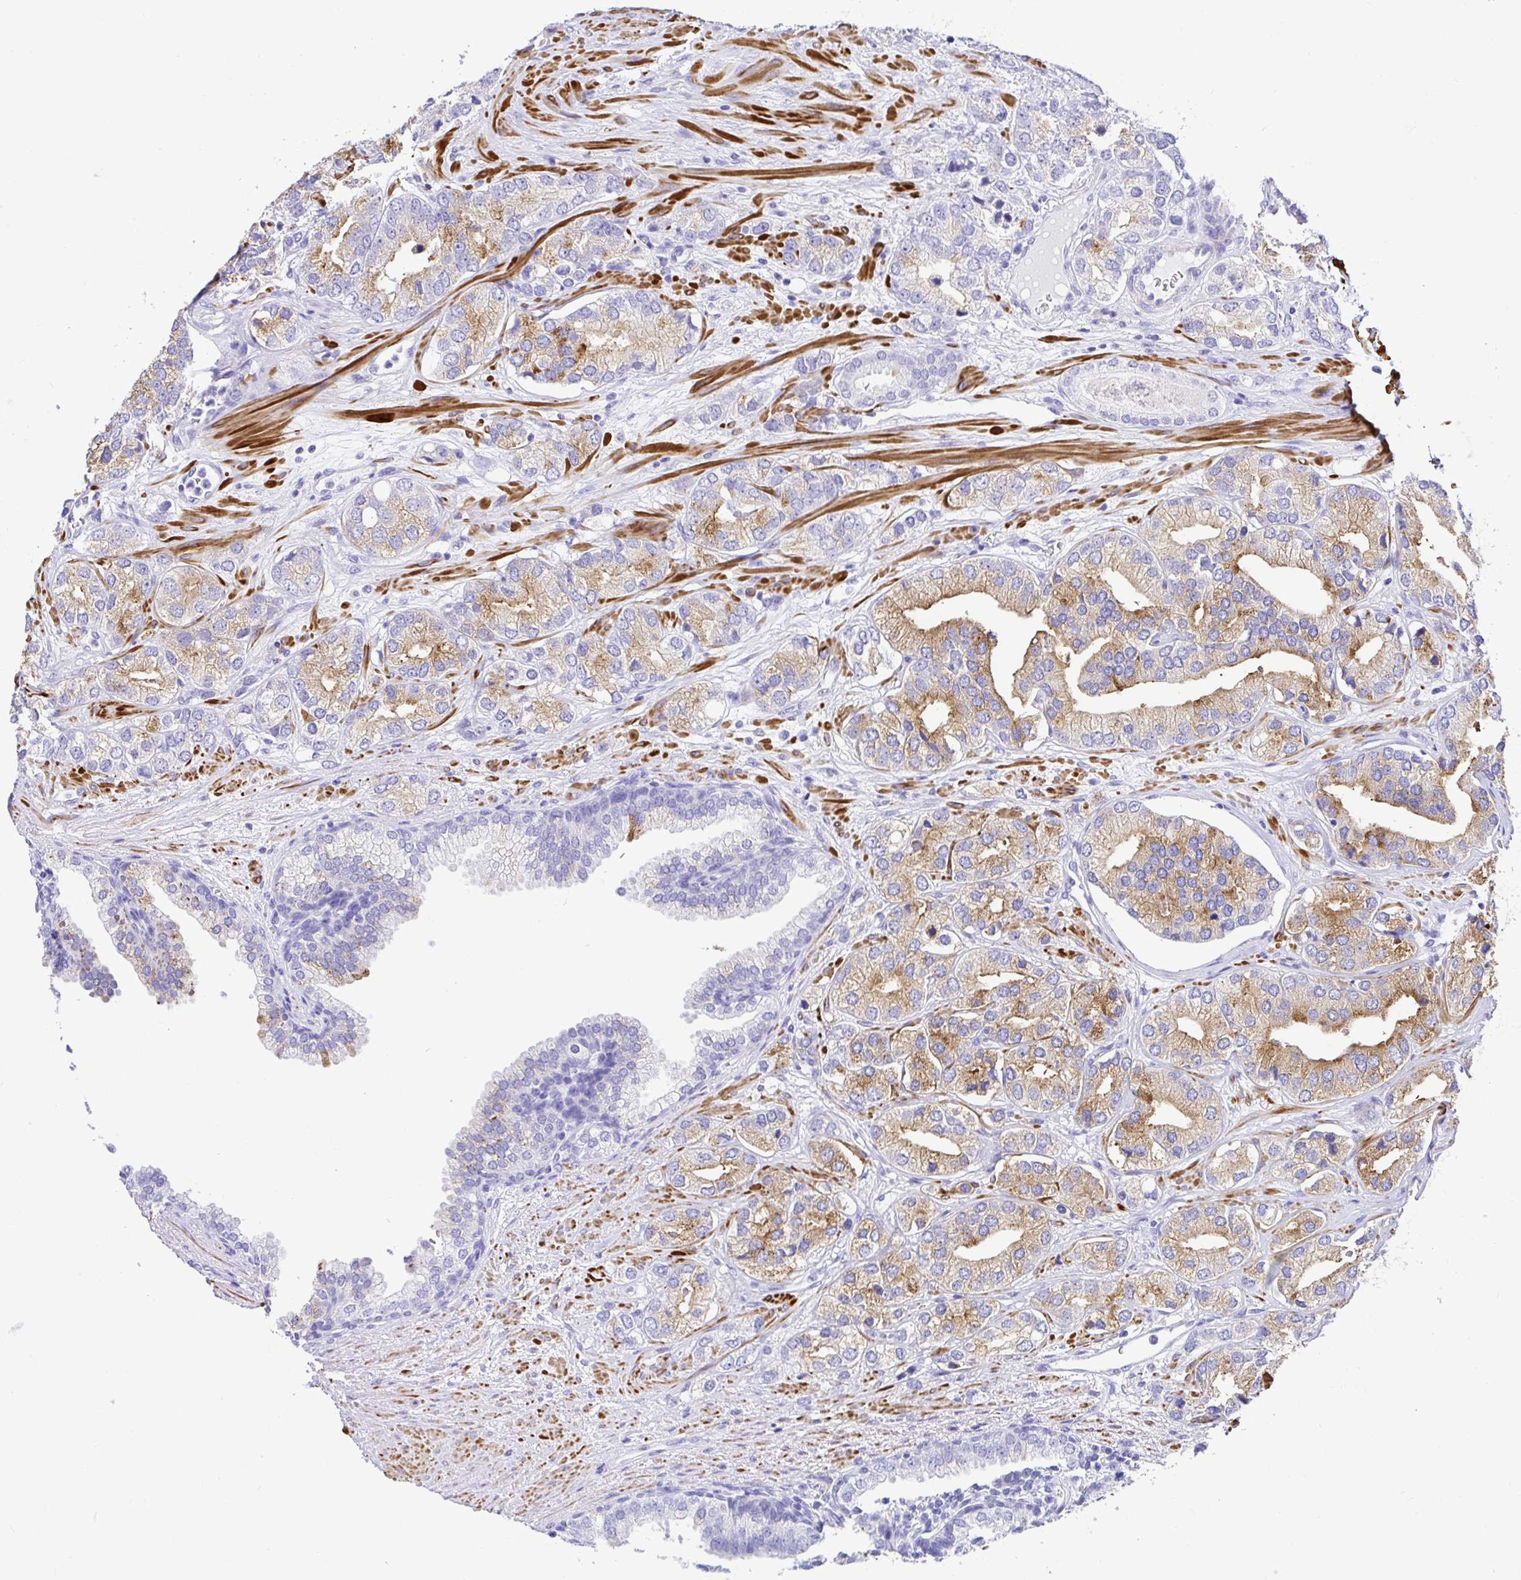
{"staining": {"intensity": "moderate", "quantity": ">75%", "location": "cytoplasmic/membranous"}, "tissue": "prostate cancer", "cell_type": "Tumor cells", "image_type": "cancer", "snomed": [{"axis": "morphology", "description": "Adenocarcinoma, High grade"}, {"axis": "topography", "description": "Prostate"}], "caption": "Adenocarcinoma (high-grade) (prostate) was stained to show a protein in brown. There is medium levels of moderate cytoplasmic/membranous expression in about >75% of tumor cells. The protein of interest is stained brown, and the nuclei are stained in blue (DAB (3,3'-diaminobenzidine) IHC with brightfield microscopy, high magnification).", "gene": "BACE2", "patient": {"sex": "male", "age": 58}}